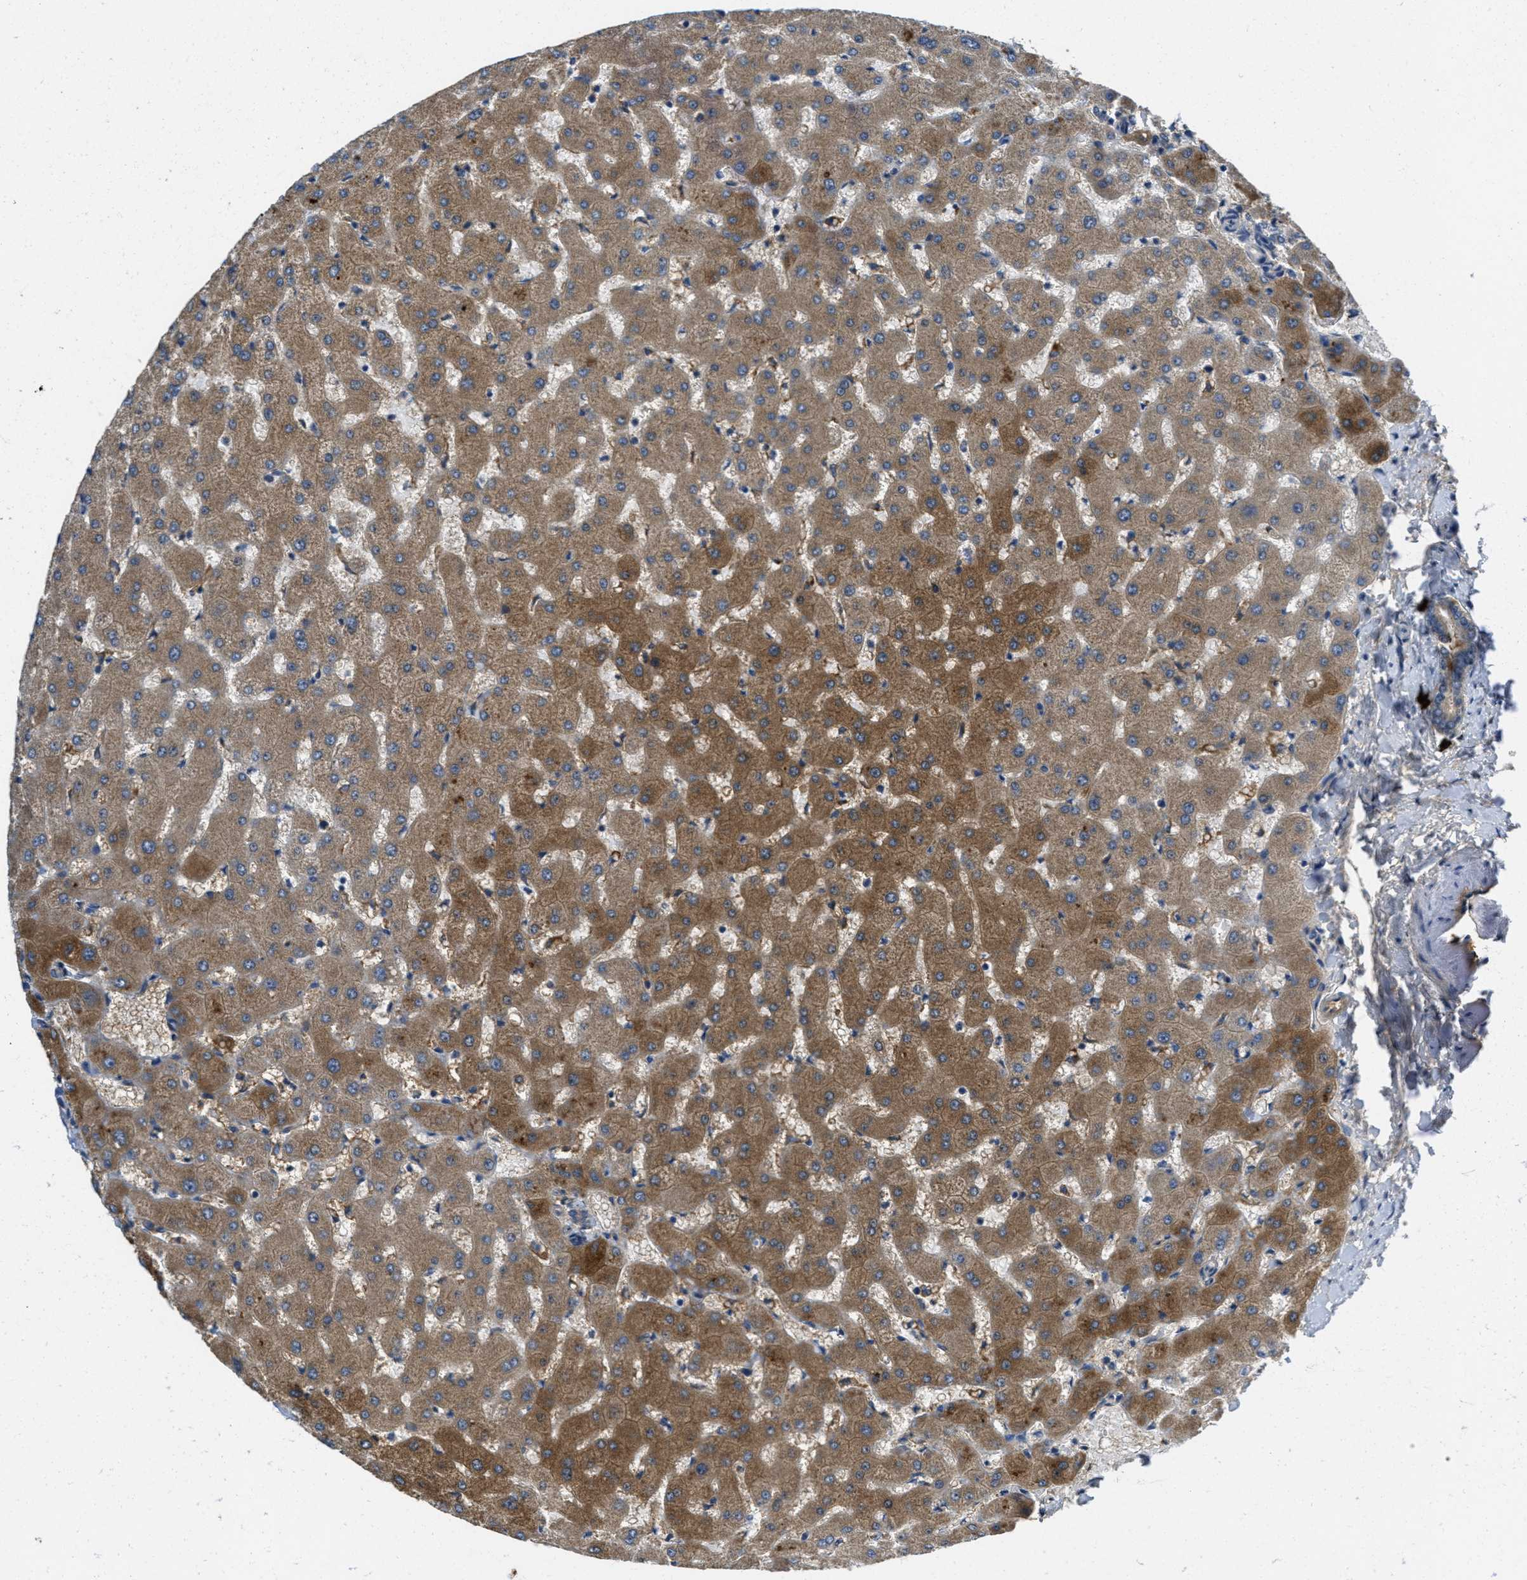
{"staining": {"intensity": "weak", "quantity": ">75%", "location": "cytoplasmic/membranous"}, "tissue": "liver", "cell_type": "Cholangiocytes", "image_type": "normal", "snomed": [{"axis": "morphology", "description": "Normal tissue, NOS"}, {"axis": "topography", "description": "Liver"}], "caption": "Immunohistochemistry histopathology image of normal liver stained for a protein (brown), which displays low levels of weak cytoplasmic/membranous expression in about >75% of cholangiocytes.", "gene": "GALK1", "patient": {"sex": "female", "age": 63}}